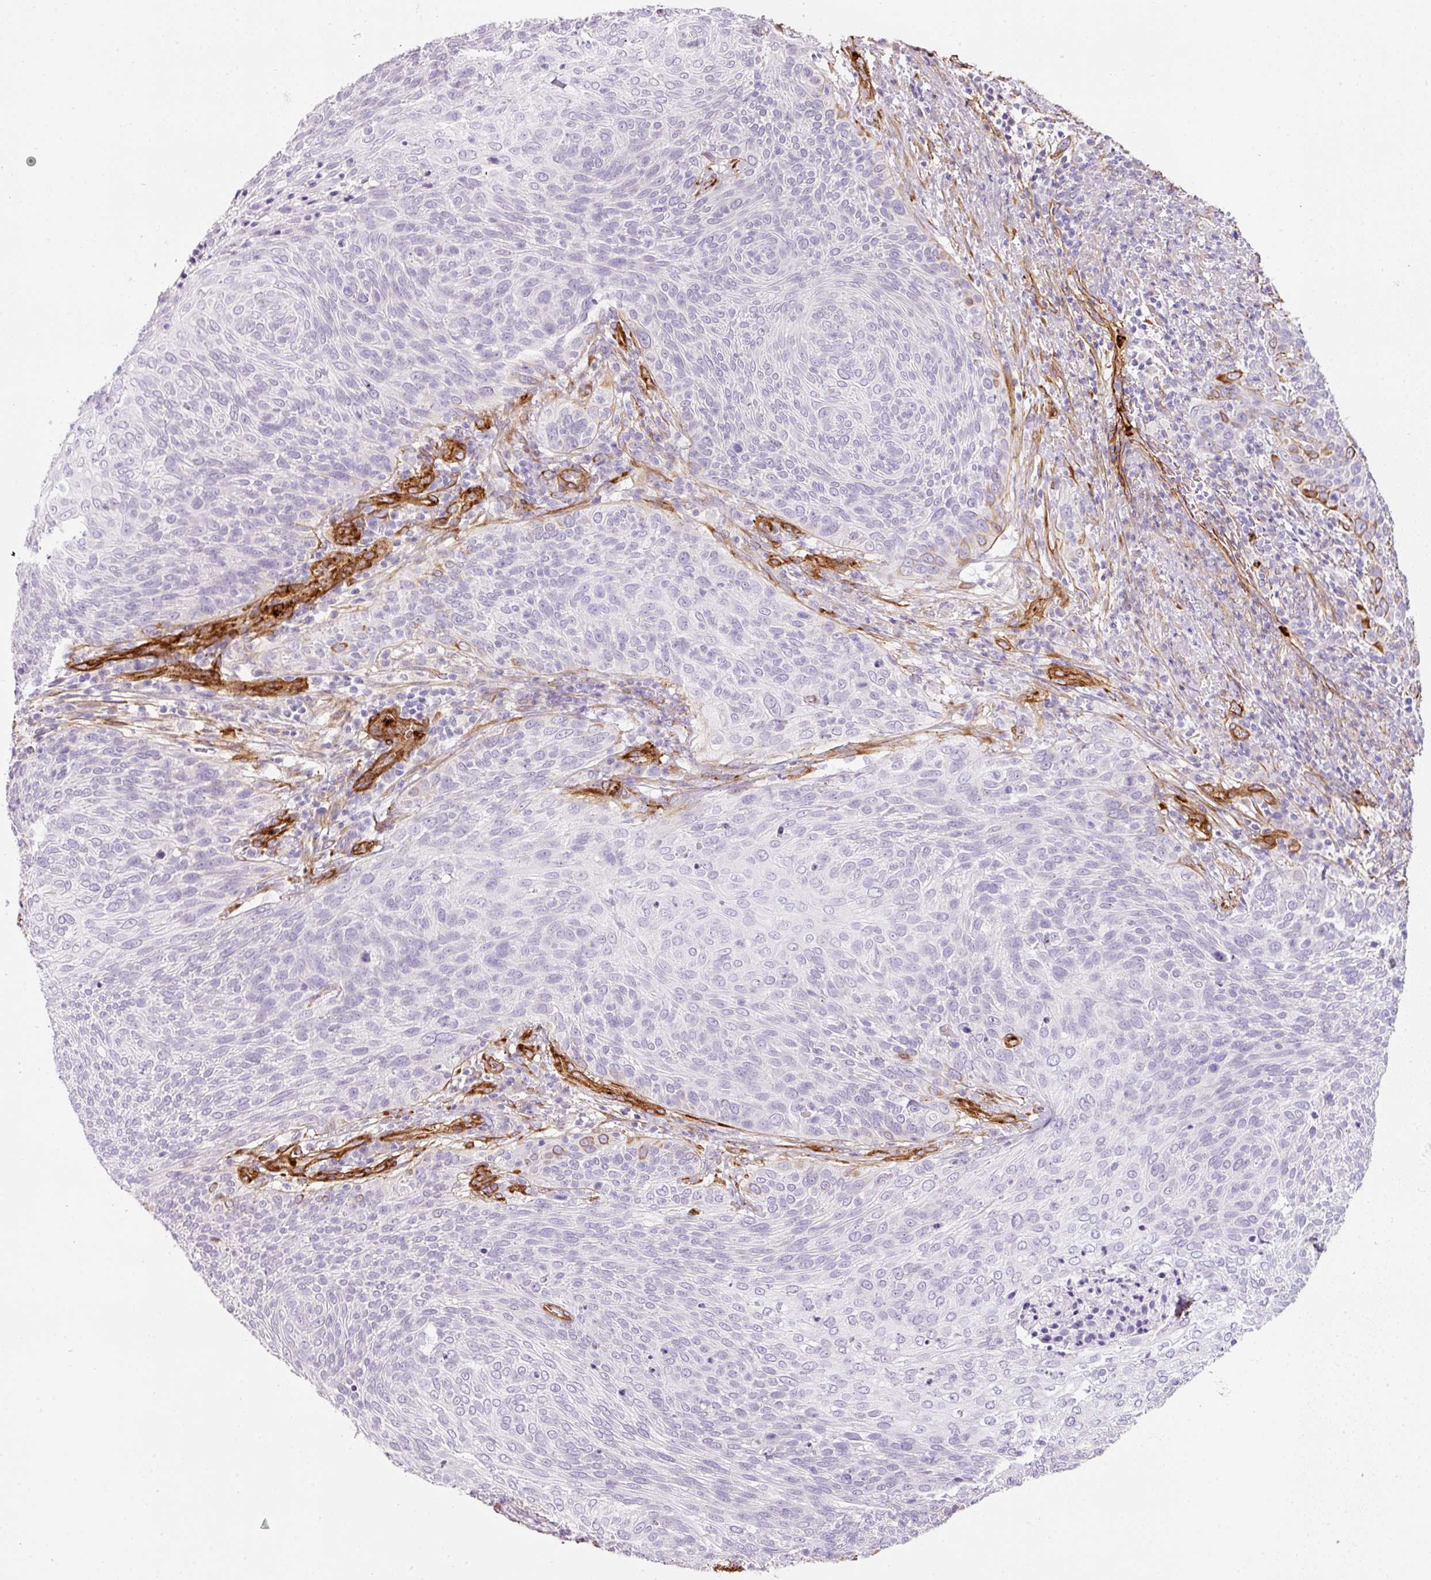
{"staining": {"intensity": "negative", "quantity": "none", "location": "none"}, "tissue": "cervical cancer", "cell_type": "Tumor cells", "image_type": "cancer", "snomed": [{"axis": "morphology", "description": "Squamous cell carcinoma, NOS"}, {"axis": "topography", "description": "Cervix"}], "caption": "Immunohistochemical staining of human cervical cancer (squamous cell carcinoma) shows no significant positivity in tumor cells. Brightfield microscopy of IHC stained with DAB (3,3'-diaminobenzidine) (brown) and hematoxylin (blue), captured at high magnification.", "gene": "LOXL4", "patient": {"sex": "female", "age": 31}}